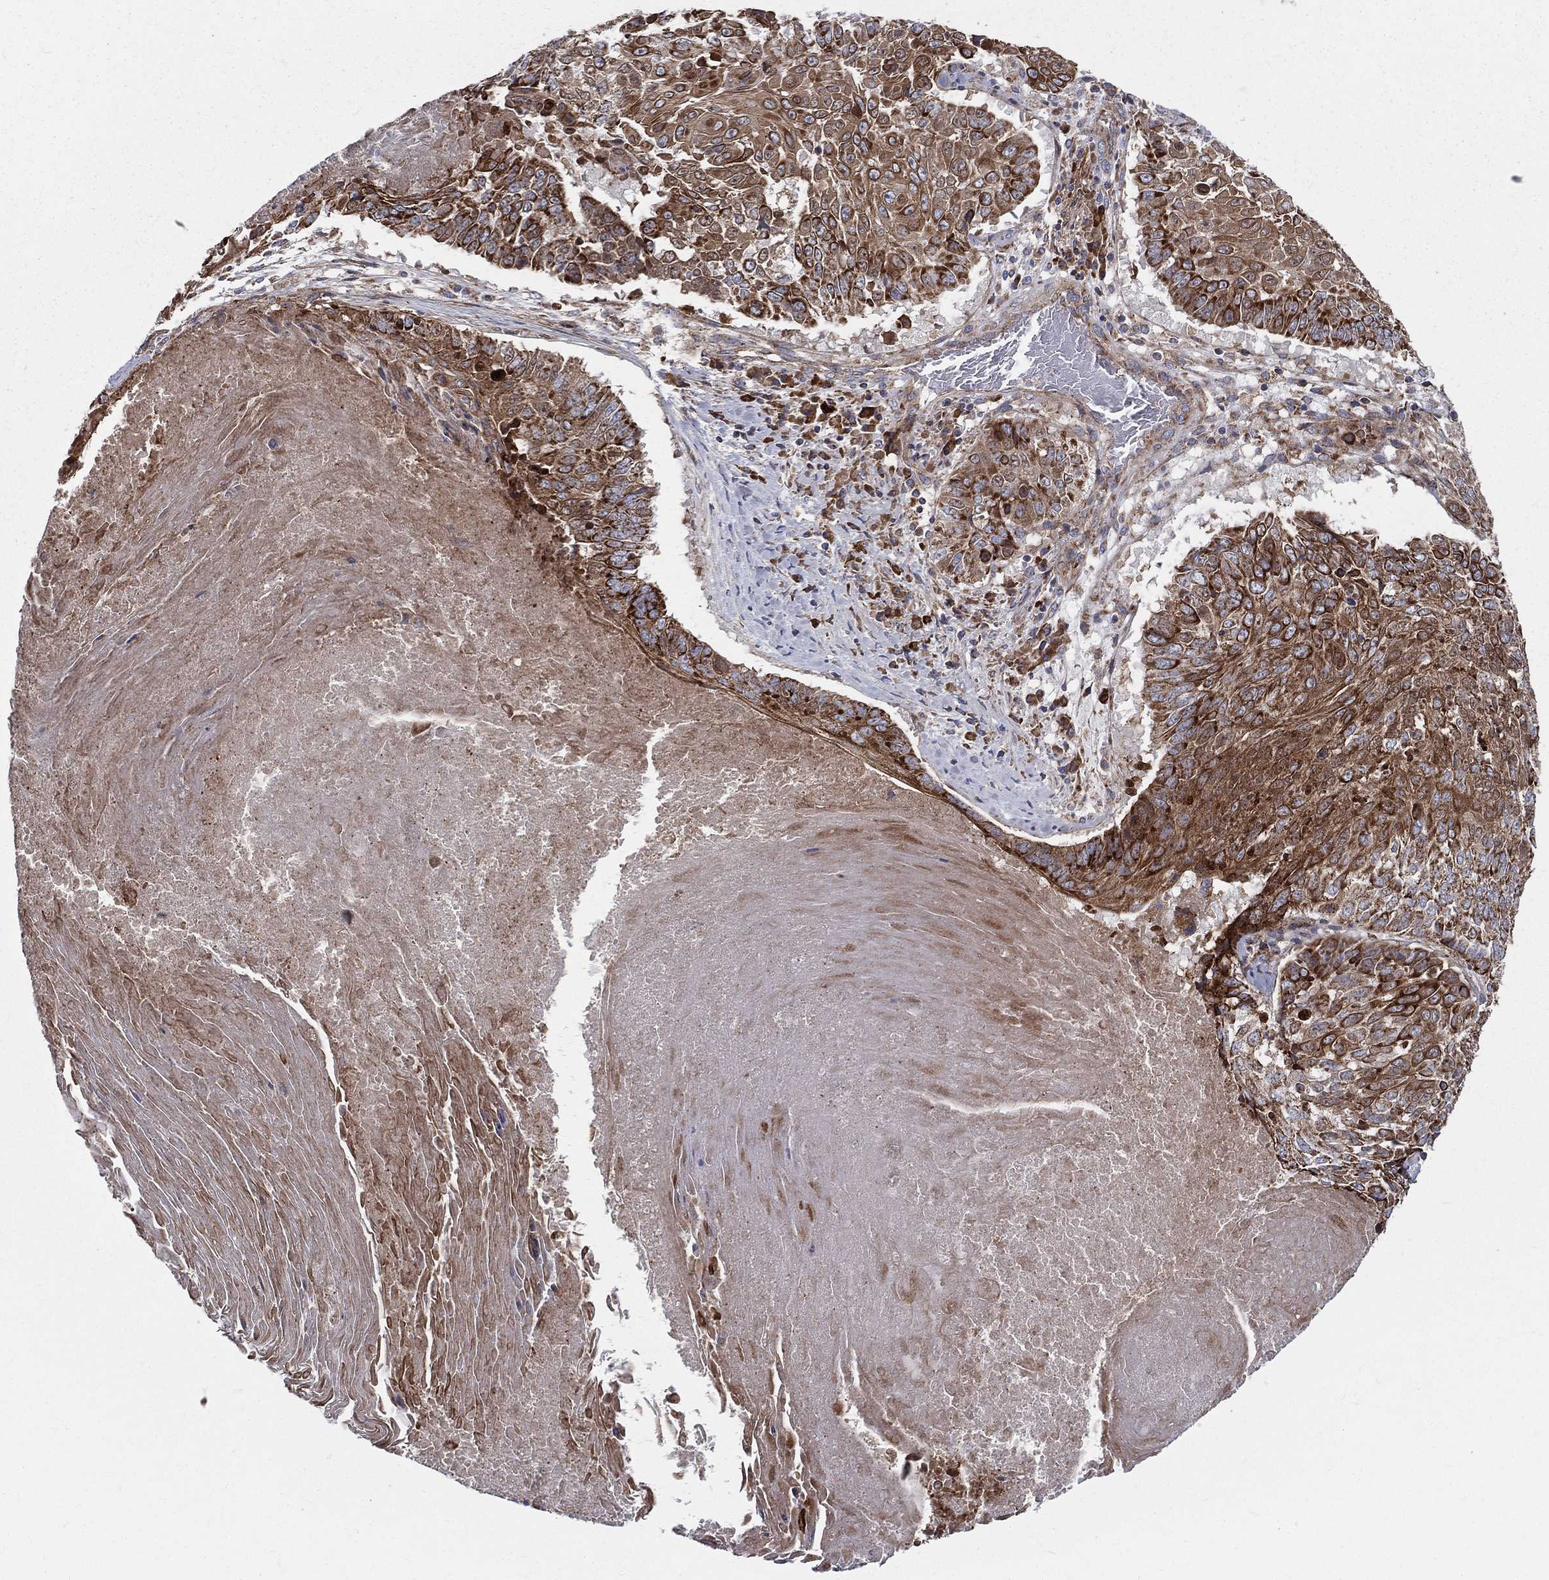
{"staining": {"intensity": "strong", "quantity": ">75%", "location": "cytoplasmic/membranous"}, "tissue": "lung cancer", "cell_type": "Tumor cells", "image_type": "cancer", "snomed": [{"axis": "morphology", "description": "Squamous cell carcinoma, NOS"}, {"axis": "topography", "description": "Lung"}], "caption": "An image of human lung squamous cell carcinoma stained for a protein demonstrates strong cytoplasmic/membranous brown staining in tumor cells.", "gene": "MIX23", "patient": {"sex": "male", "age": 64}}